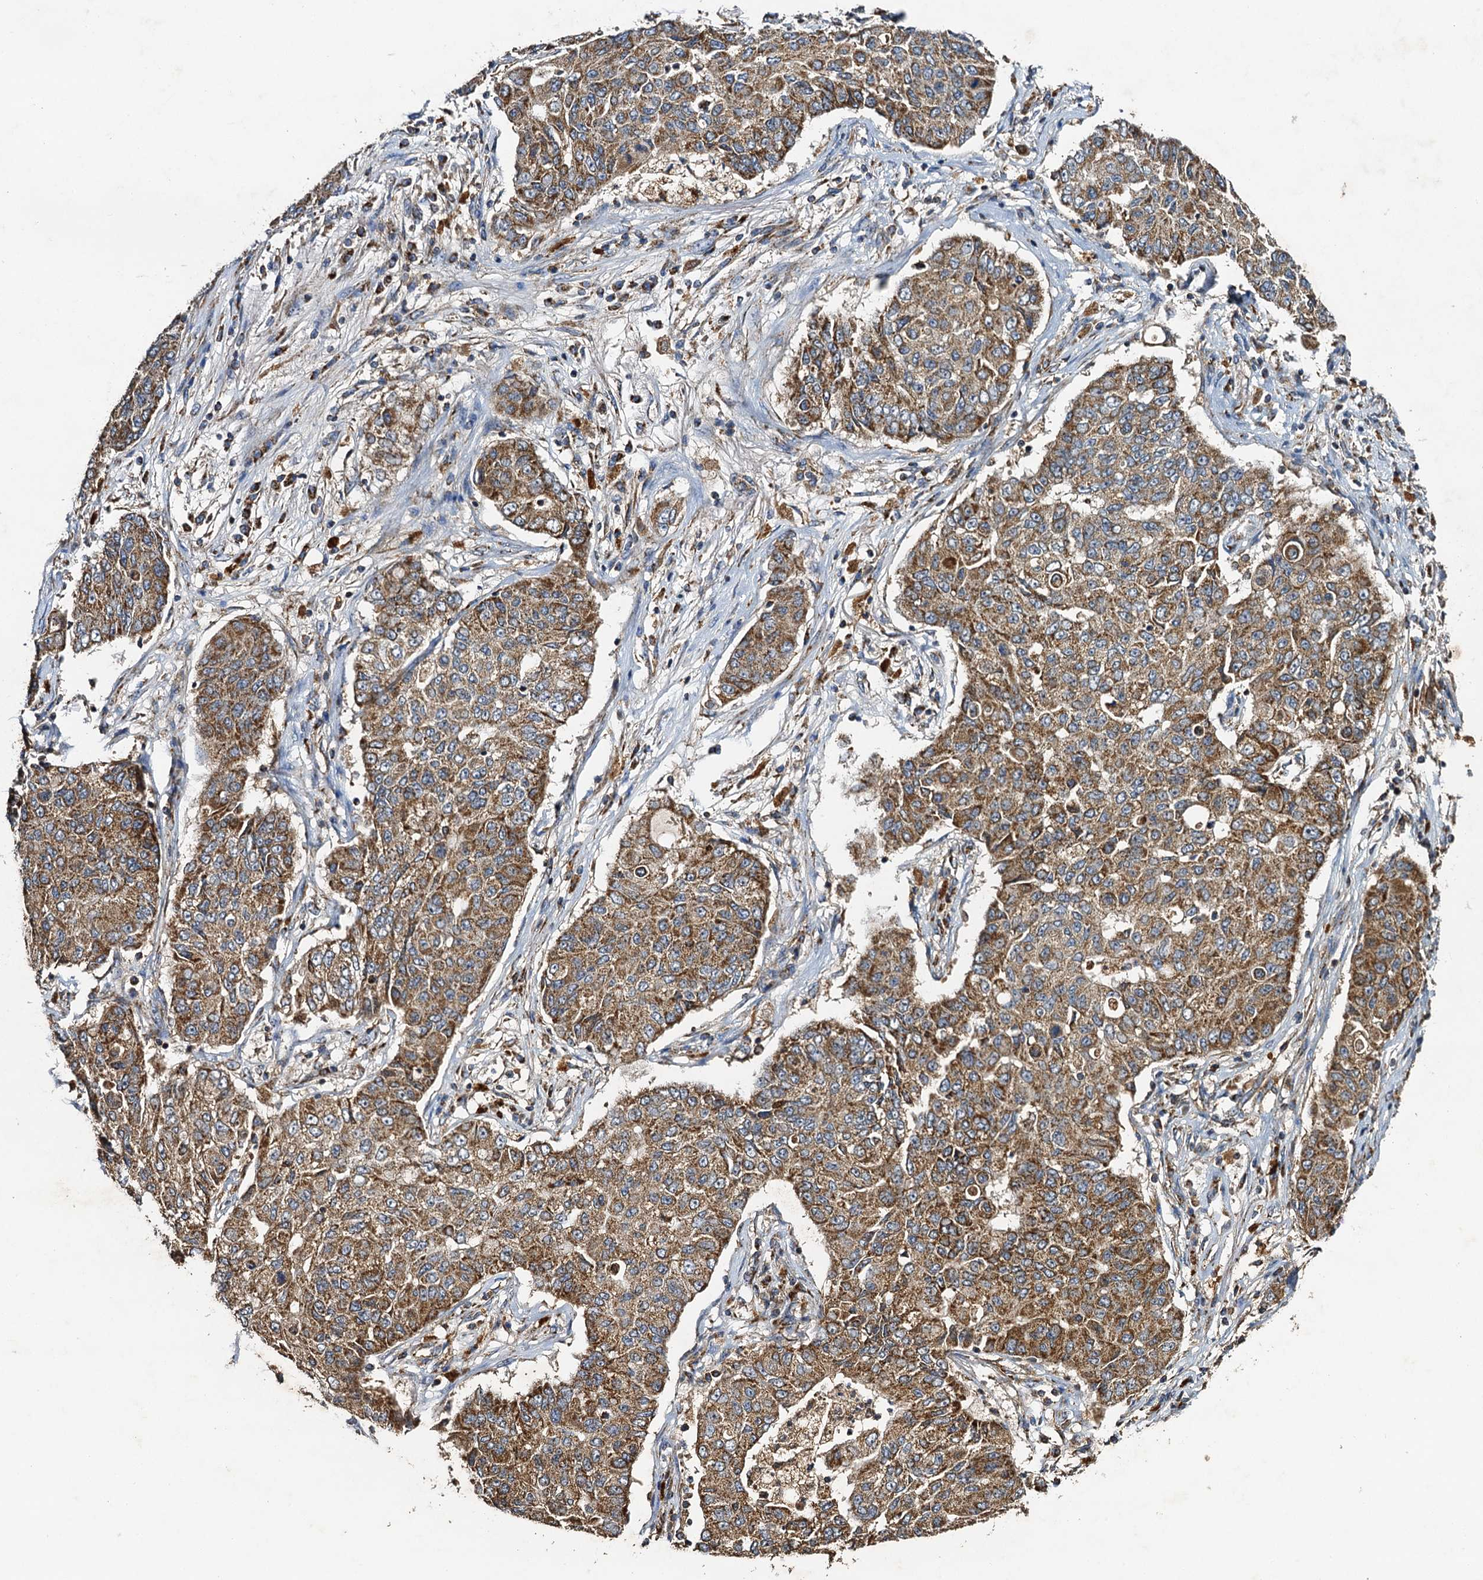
{"staining": {"intensity": "moderate", "quantity": ">75%", "location": "cytoplasmic/membranous"}, "tissue": "lung cancer", "cell_type": "Tumor cells", "image_type": "cancer", "snomed": [{"axis": "morphology", "description": "Squamous cell carcinoma, NOS"}, {"axis": "topography", "description": "Lung"}], "caption": "DAB immunohistochemical staining of human lung cancer (squamous cell carcinoma) exhibits moderate cytoplasmic/membranous protein staining in approximately >75% of tumor cells.", "gene": "NDUFA13", "patient": {"sex": "male", "age": 74}}